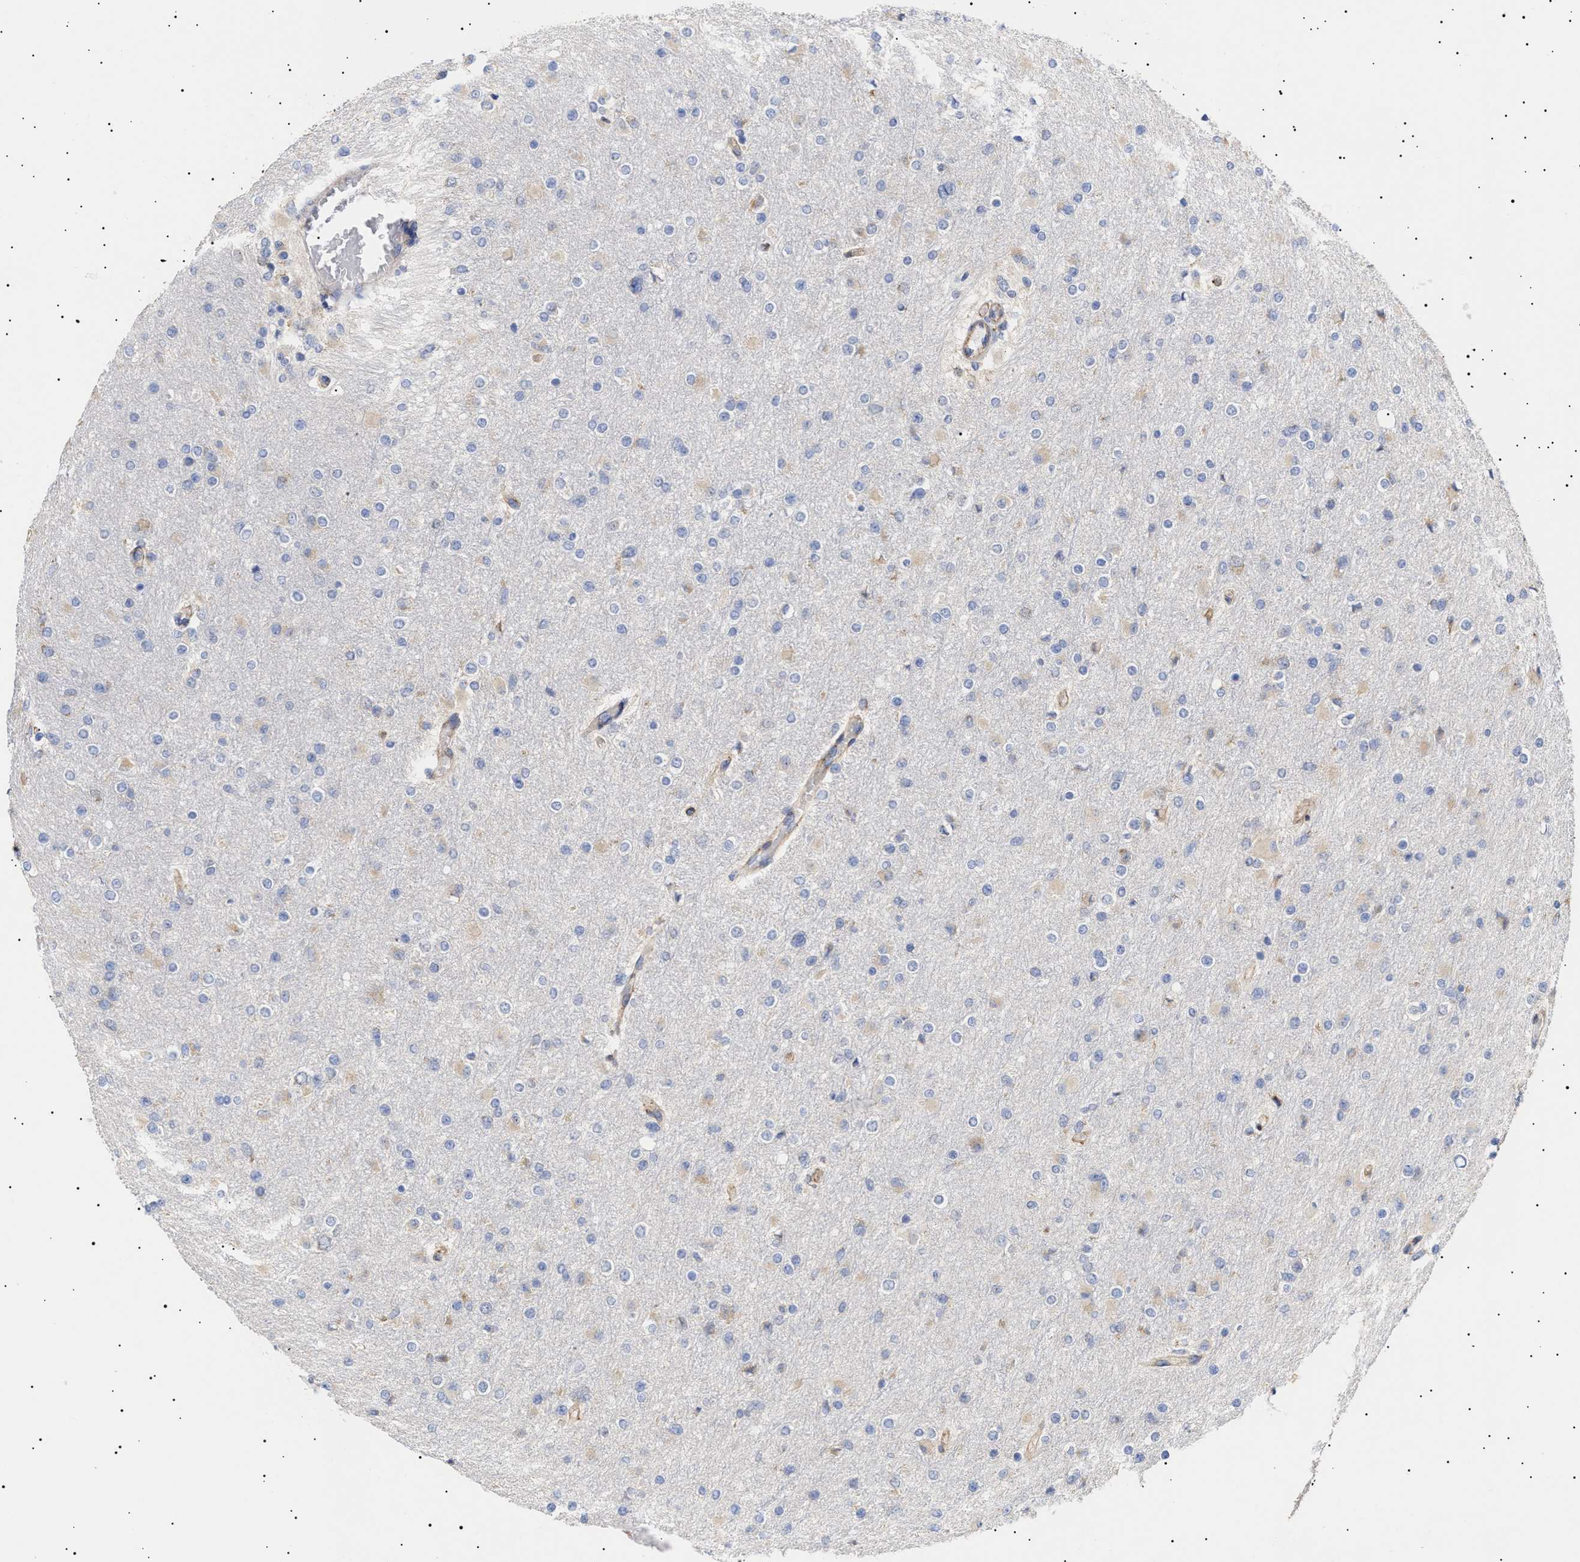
{"staining": {"intensity": "weak", "quantity": "<25%", "location": "cytoplasmic/membranous"}, "tissue": "glioma", "cell_type": "Tumor cells", "image_type": "cancer", "snomed": [{"axis": "morphology", "description": "Glioma, malignant, High grade"}, {"axis": "topography", "description": "Cerebral cortex"}], "caption": "Malignant high-grade glioma stained for a protein using immunohistochemistry reveals no expression tumor cells.", "gene": "ERCC6L2", "patient": {"sex": "female", "age": 36}}